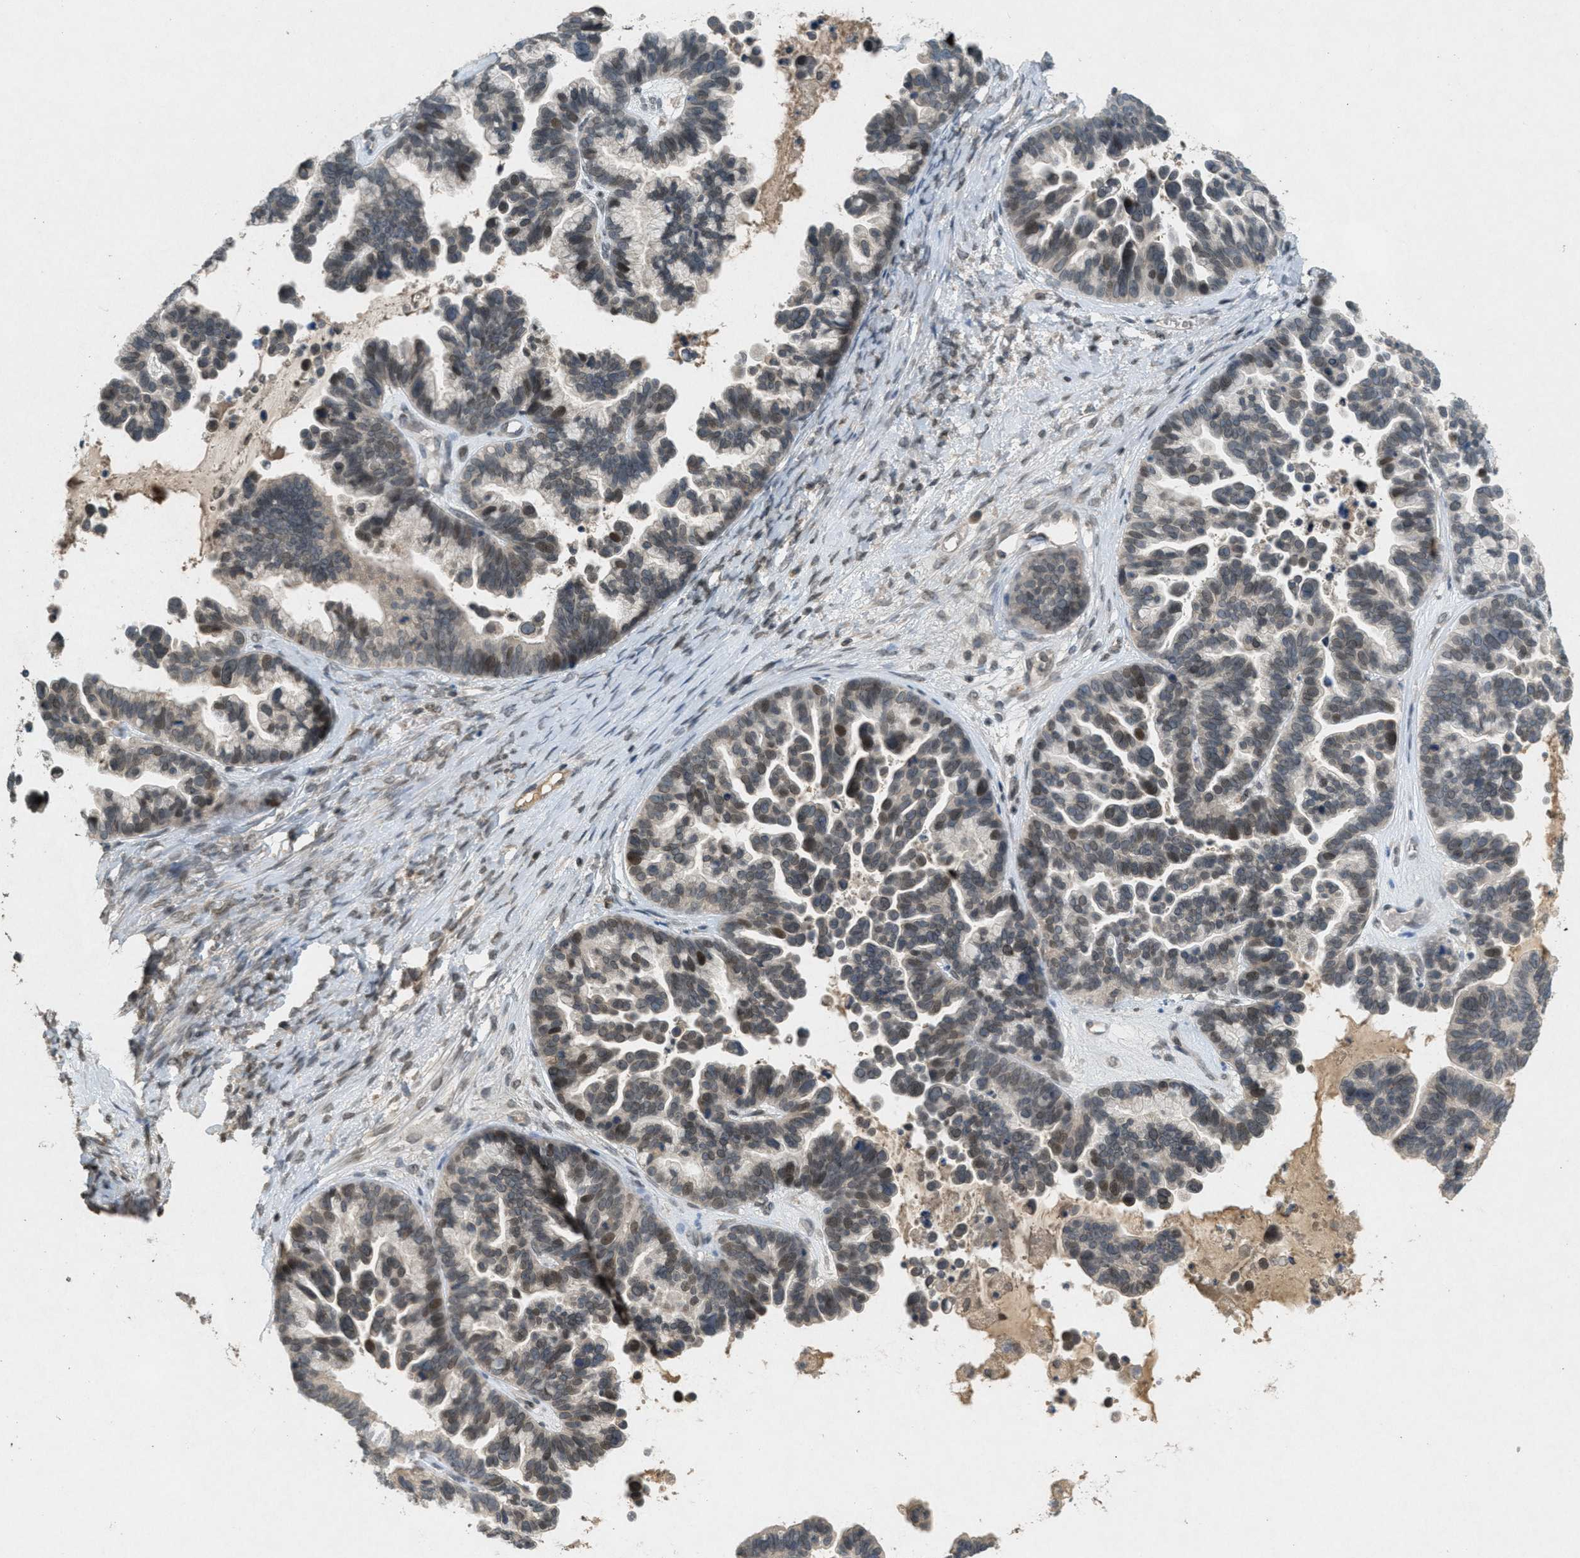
{"staining": {"intensity": "moderate", "quantity": "25%-75%", "location": "nuclear"}, "tissue": "ovarian cancer", "cell_type": "Tumor cells", "image_type": "cancer", "snomed": [{"axis": "morphology", "description": "Cystadenocarcinoma, serous, NOS"}, {"axis": "topography", "description": "Ovary"}], "caption": "A photomicrograph showing moderate nuclear positivity in about 25%-75% of tumor cells in ovarian cancer (serous cystadenocarcinoma), as visualized by brown immunohistochemical staining.", "gene": "ABHD6", "patient": {"sex": "female", "age": 56}}